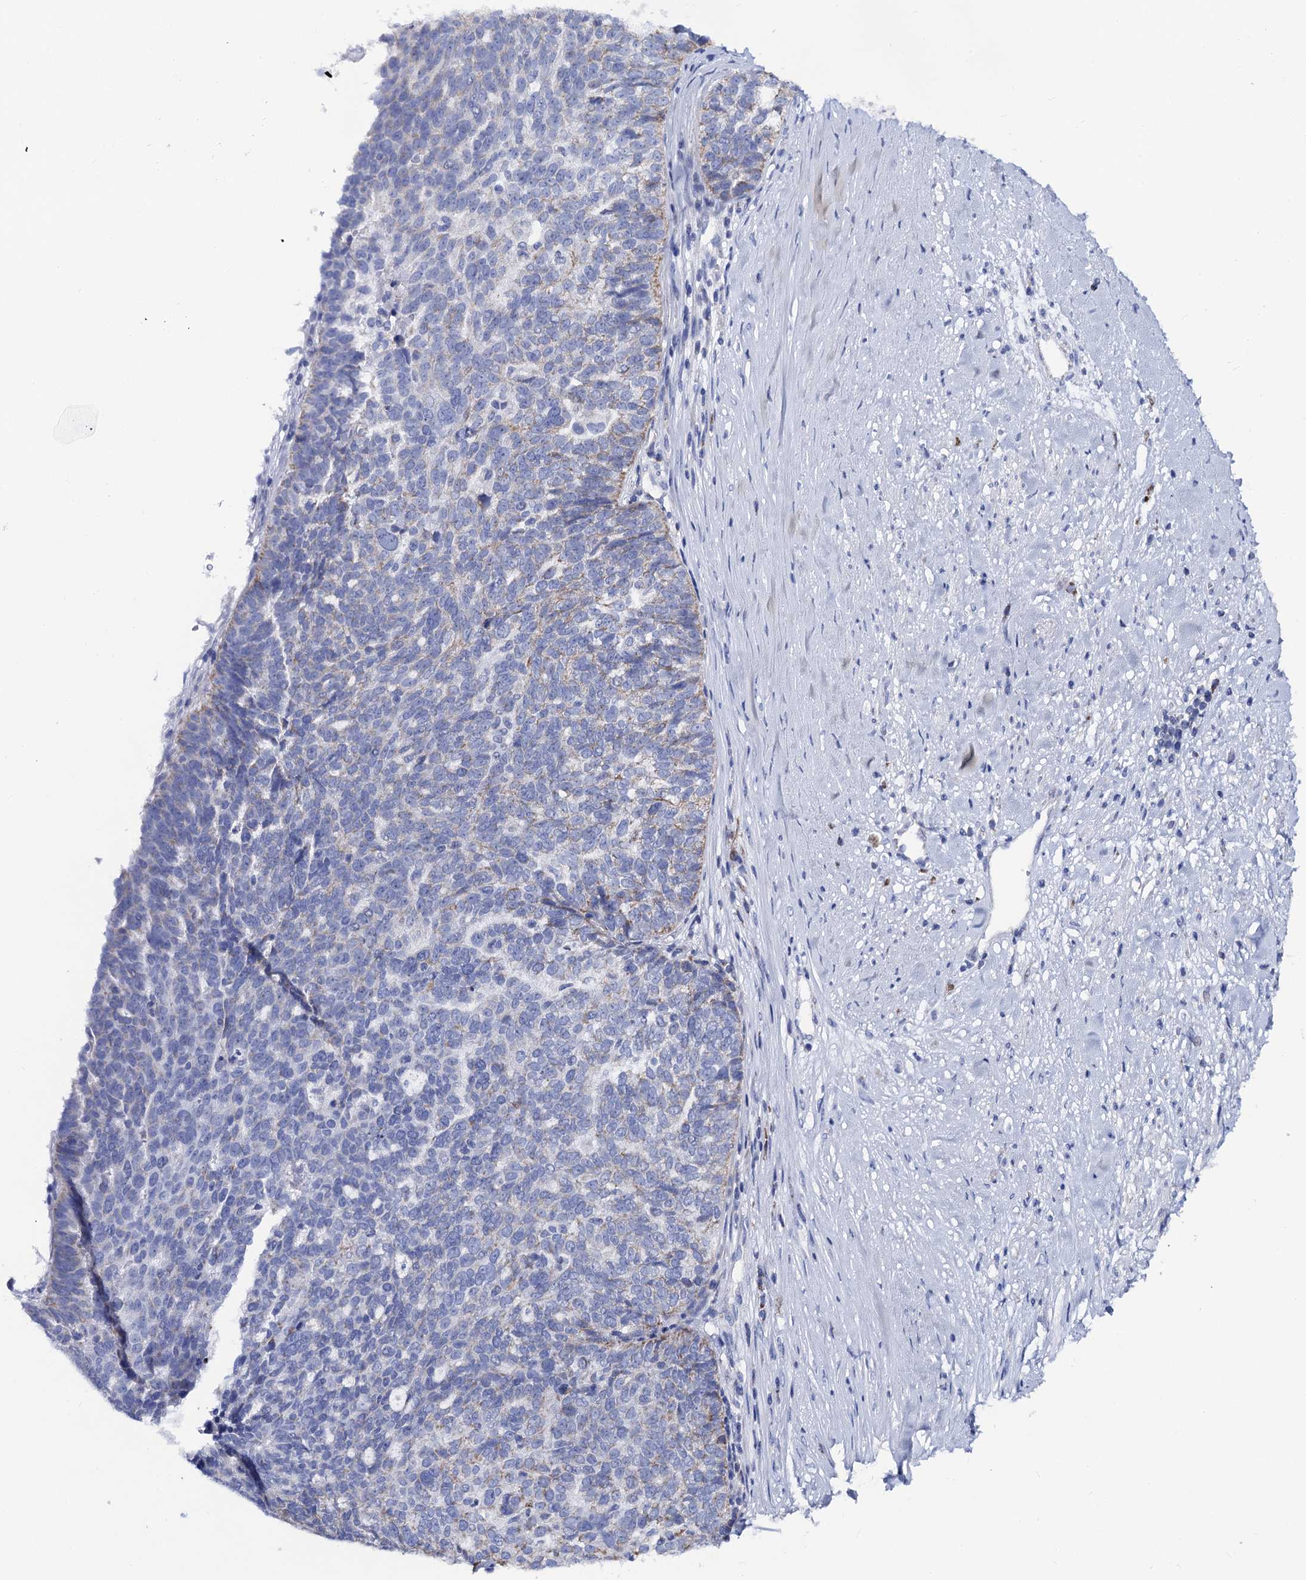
{"staining": {"intensity": "weak", "quantity": "<25%", "location": "cytoplasmic/membranous"}, "tissue": "ovarian cancer", "cell_type": "Tumor cells", "image_type": "cancer", "snomed": [{"axis": "morphology", "description": "Cystadenocarcinoma, serous, NOS"}, {"axis": "topography", "description": "Ovary"}], "caption": "Human ovarian cancer (serous cystadenocarcinoma) stained for a protein using immunohistochemistry shows no expression in tumor cells.", "gene": "ACADSB", "patient": {"sex": "female", "age": 59}}